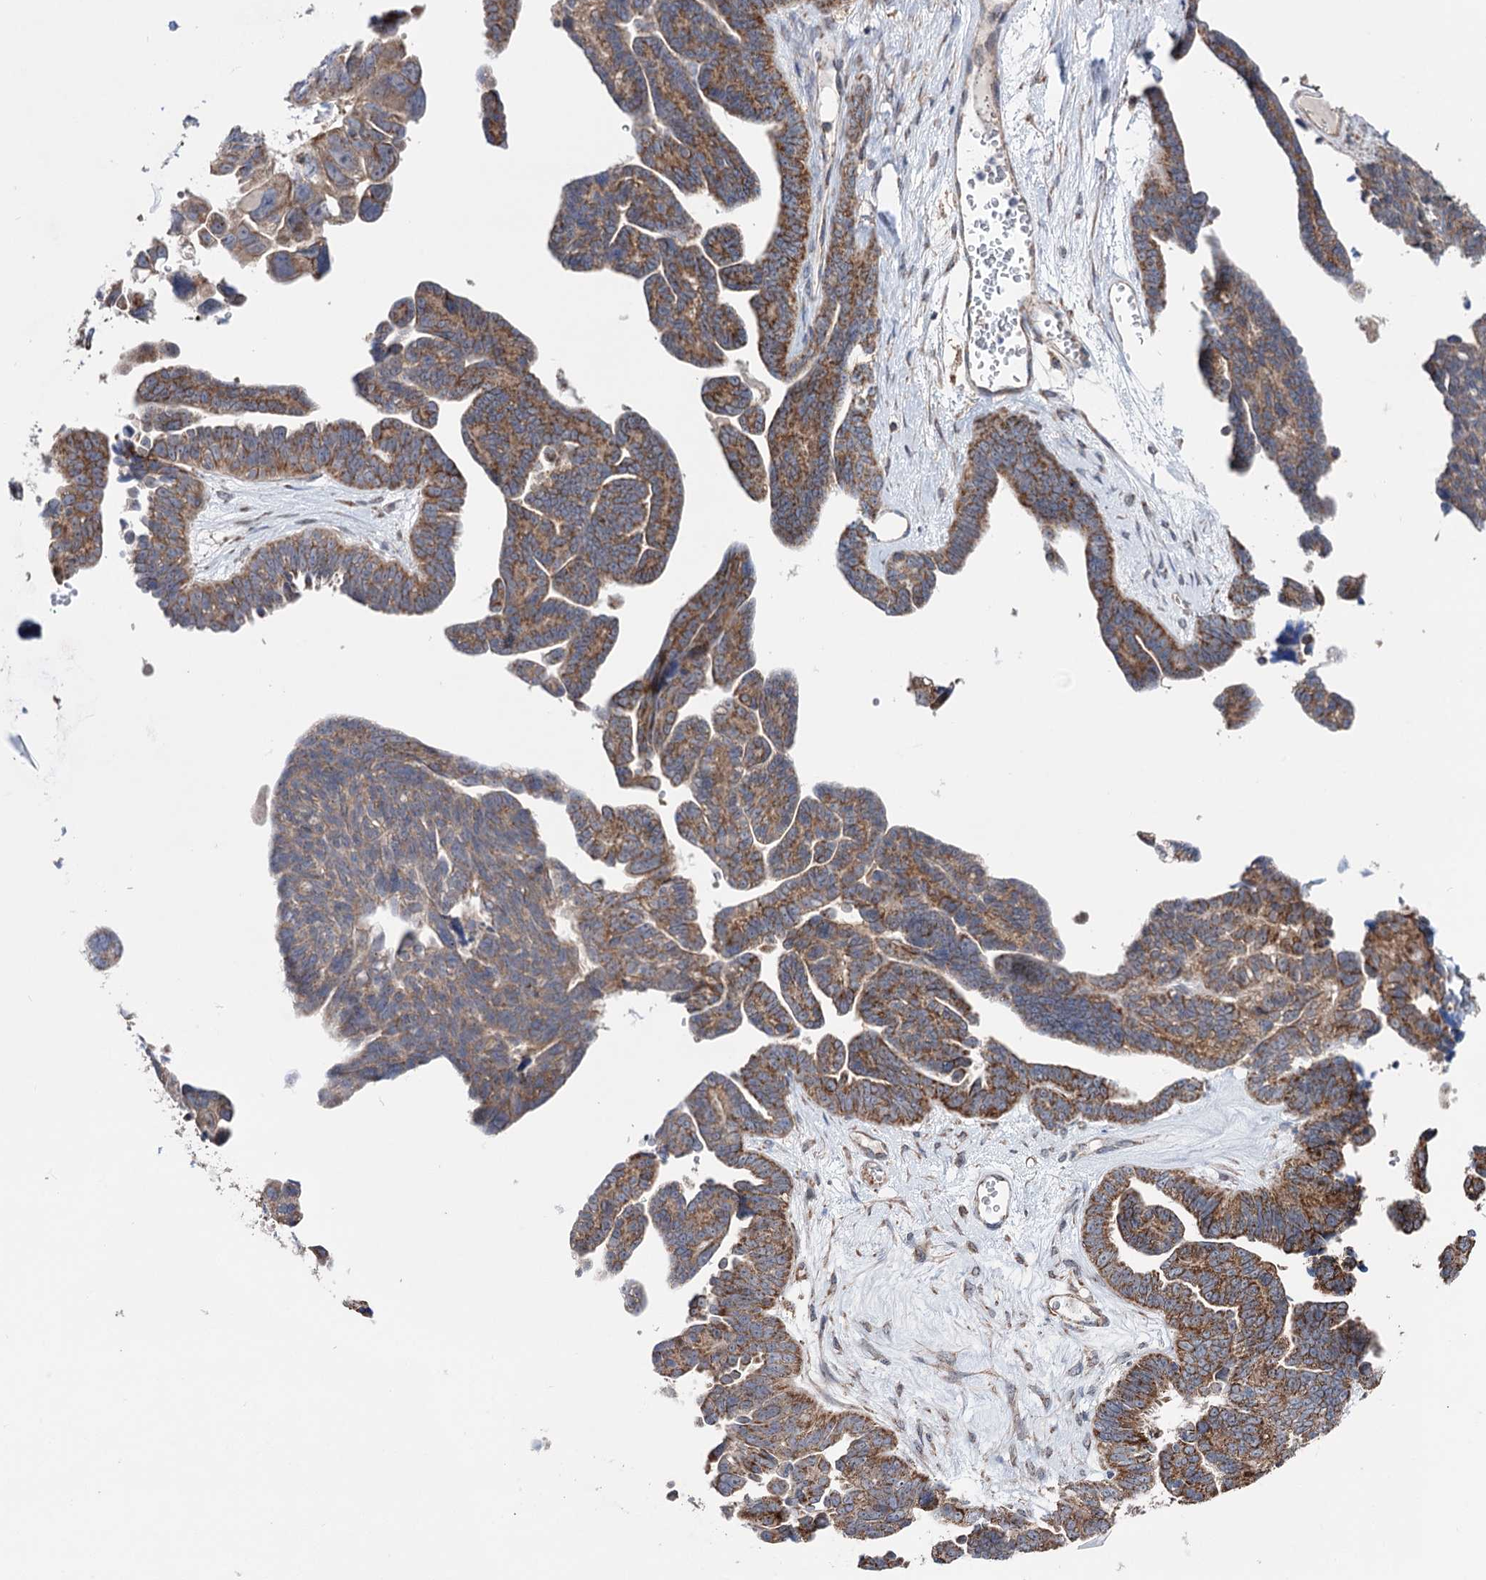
{"staining": {"intensity": "moderate", "quantity": "25%-75%", "location": "cytoplasmic/membranous"}, "tissue": "ovarian cancer", "cell_type": "Tumor cells", "image_type": "cancer", "snomed": [{"axis": "morphology", "description": "Cystadenocarcinoma, serous, NOS"}, {"axis": "topography", "description": "Ovary"}], "caption": "This is a photomicrograph of immunohistochemistry (IHC) staining of ovarian cancer (serous cystadenocarcinoma), which shows moderate staining in the cytoplasmic/membranous of tumor cells.", "gene": "SUCLA2", "patient": {"sex": "female", "age": 79}}